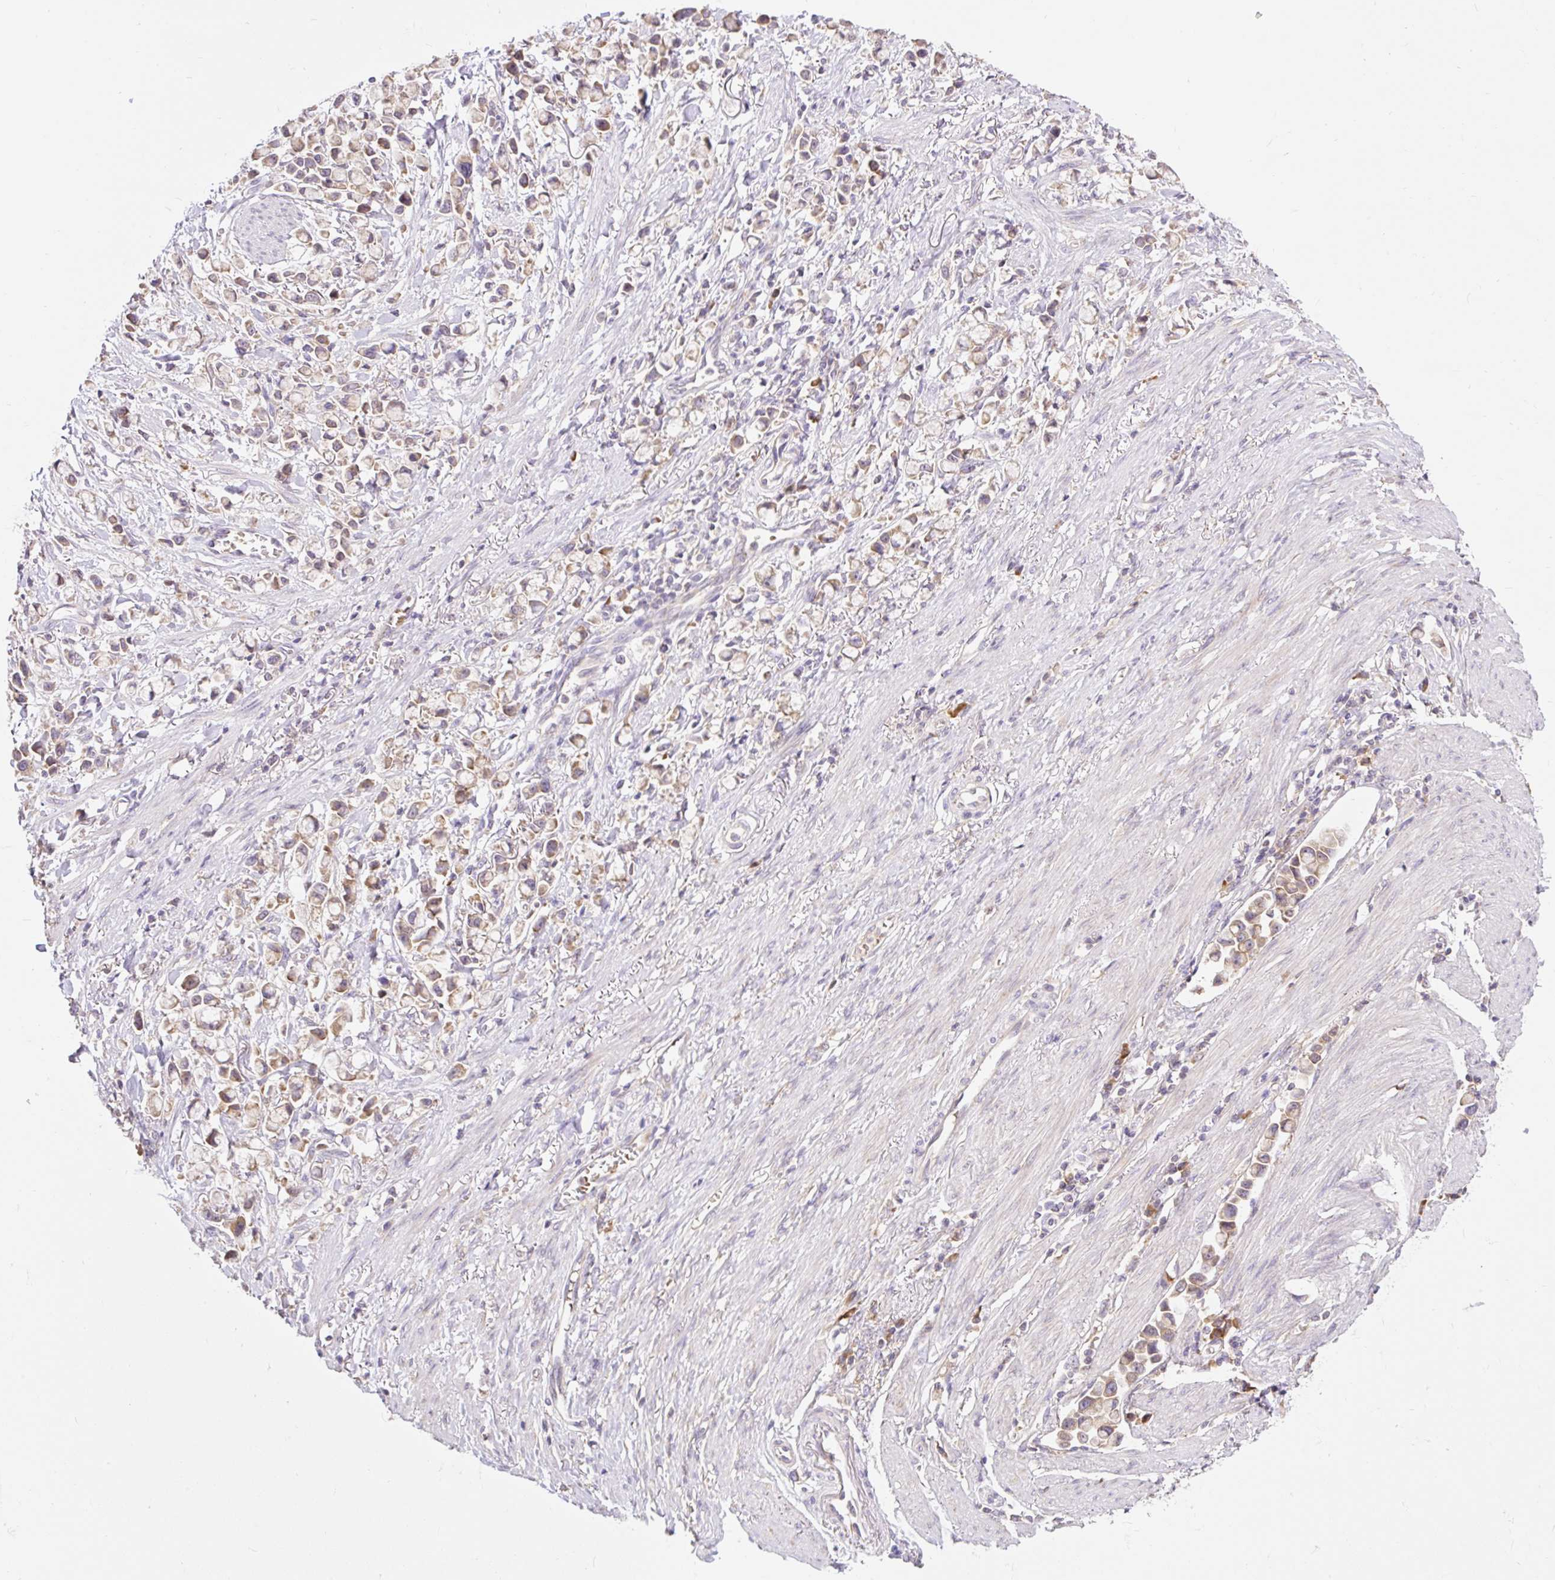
{"staining": {"intensity": "weak", "quantity": "25%-75%", "location": "cytoplasmic/membranous"}, "tissue": "stomach cancer", "cell_type": "Tumor cells", "image_type": "cancer", "snomed": [{"axis": "morphology", "description": "Adenocarcinoma, NOS"}, {"axis": "topography", "description": "Stomach"}], "caption": "About 25%-75% of tumor cells in stomach cancer show weak cytoplasmic/membranous protein expression as visualized by brown immunohistochemical staining.", "gene": "SEC63", "patient": {"sex": "female", "age": 81}}